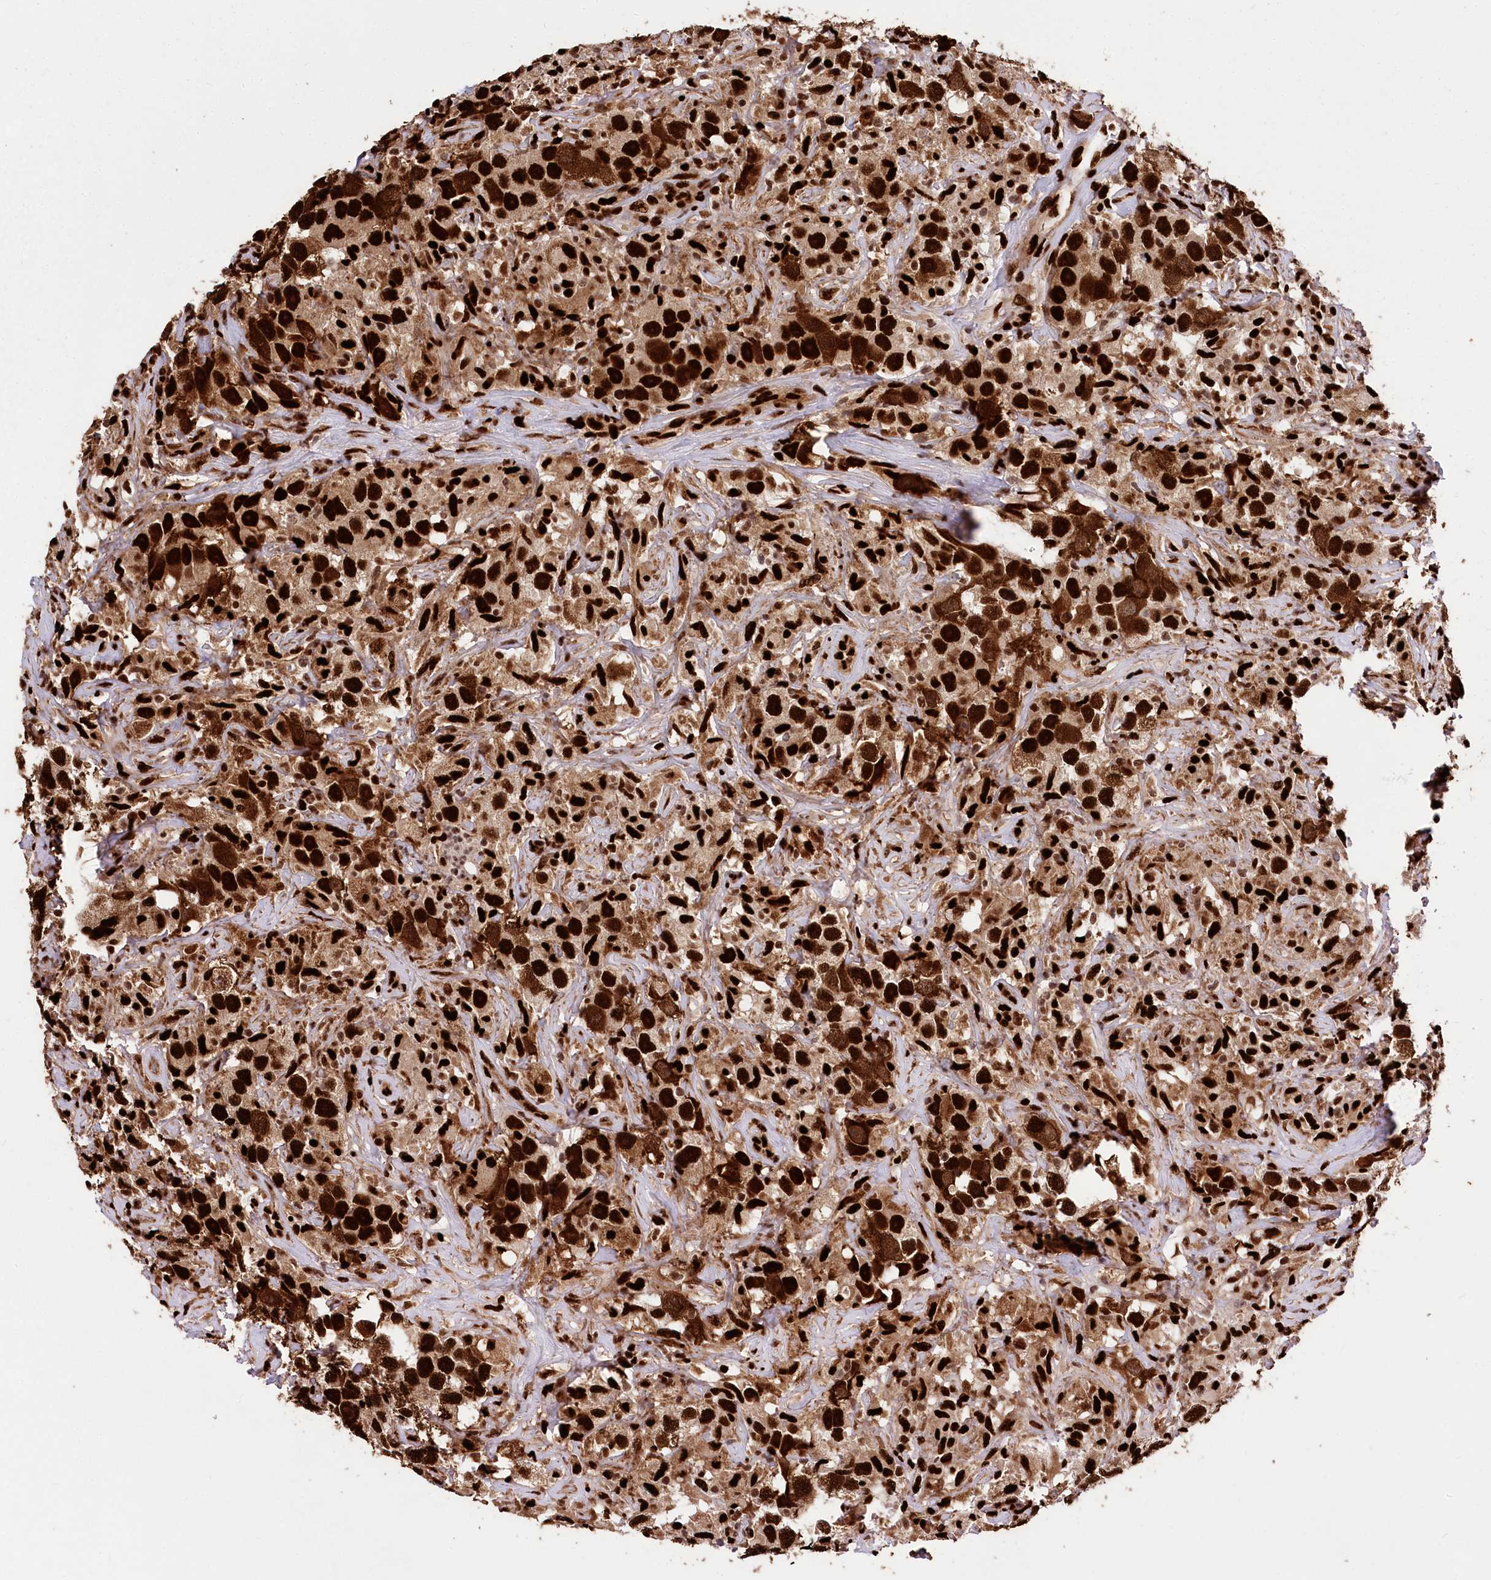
{"staining": {"intensity": "strong", "quantity": ">75%", "location": "cytoplasmic/membranous,nuclear"}, "tissue": "testis cancer", "cell_type": "Tumor cells", "image_type": "cancer", "snomed": [{"axis": "morphology", "description": "Seminoma, NOS"}, {"axis": "topography", "description": "Testis"}], "caption": "Immunohistochemistry of human testis cancer (seminoma) exhibits high levels of strong cytoplasmic/membranous and nuclear staining in about >75% of tumor cells.", "gene": "FIGN", "patient": {"sex": "male", "age": 49}}